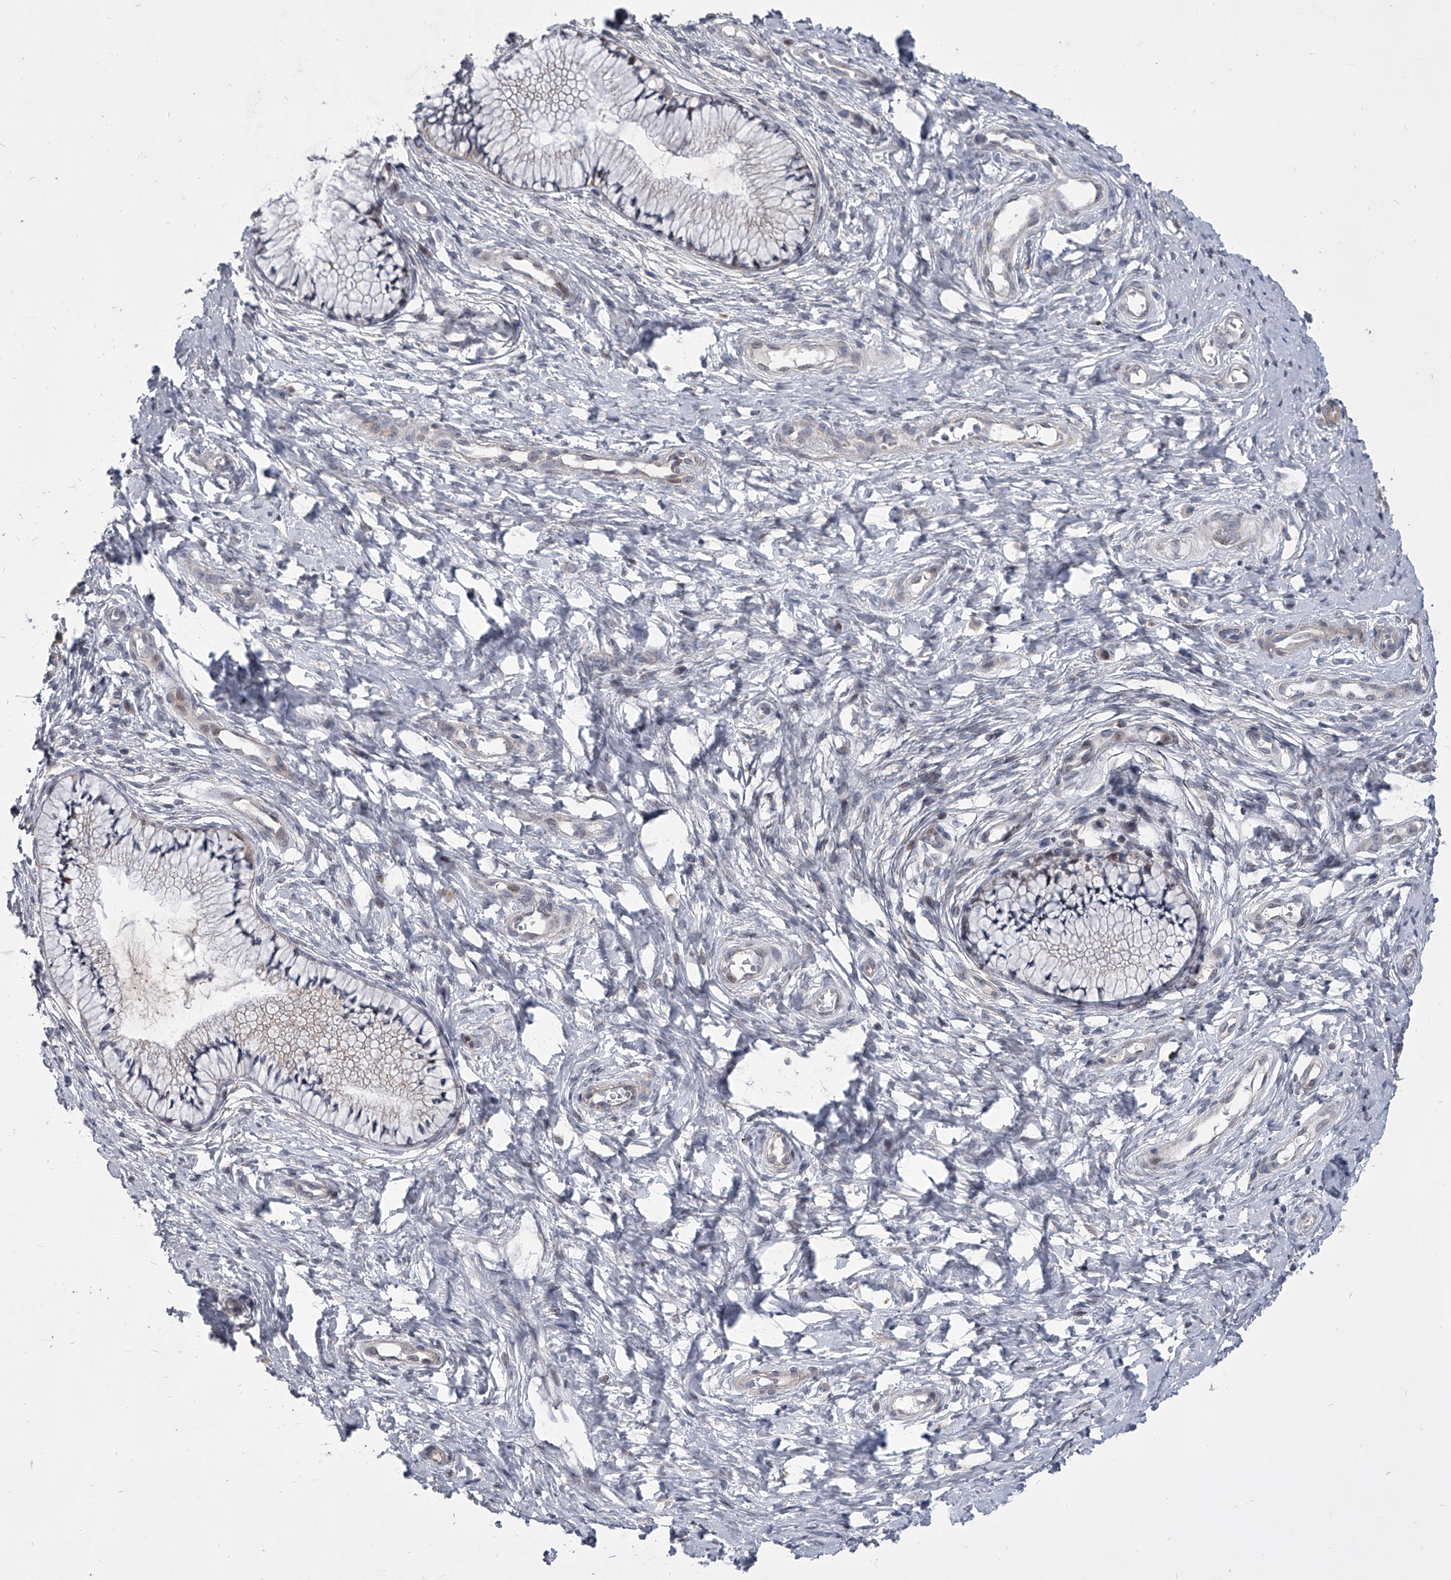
{"staining": {"intensity": "moderate", "quantity": "<25%", "location": "cytoplasmic/membranous"}, "tissue": "cervix", "cell_type": "Glandular cells", "image_type": "normal", "snomed": [{"axis": "morphology", "description": "Normal tissue, NOS"}, {"axis": "topography", "description": "Cervix"}], "caption": "A photomicrograph of cervix stained for a protein reveals moderate cytoplasmic/membranous brown staining in glandular cells. (IHC, brightfield microscopy, high magnification).", "gene": "HEATR6", "patient": {"sex": "female", "age": 36}}